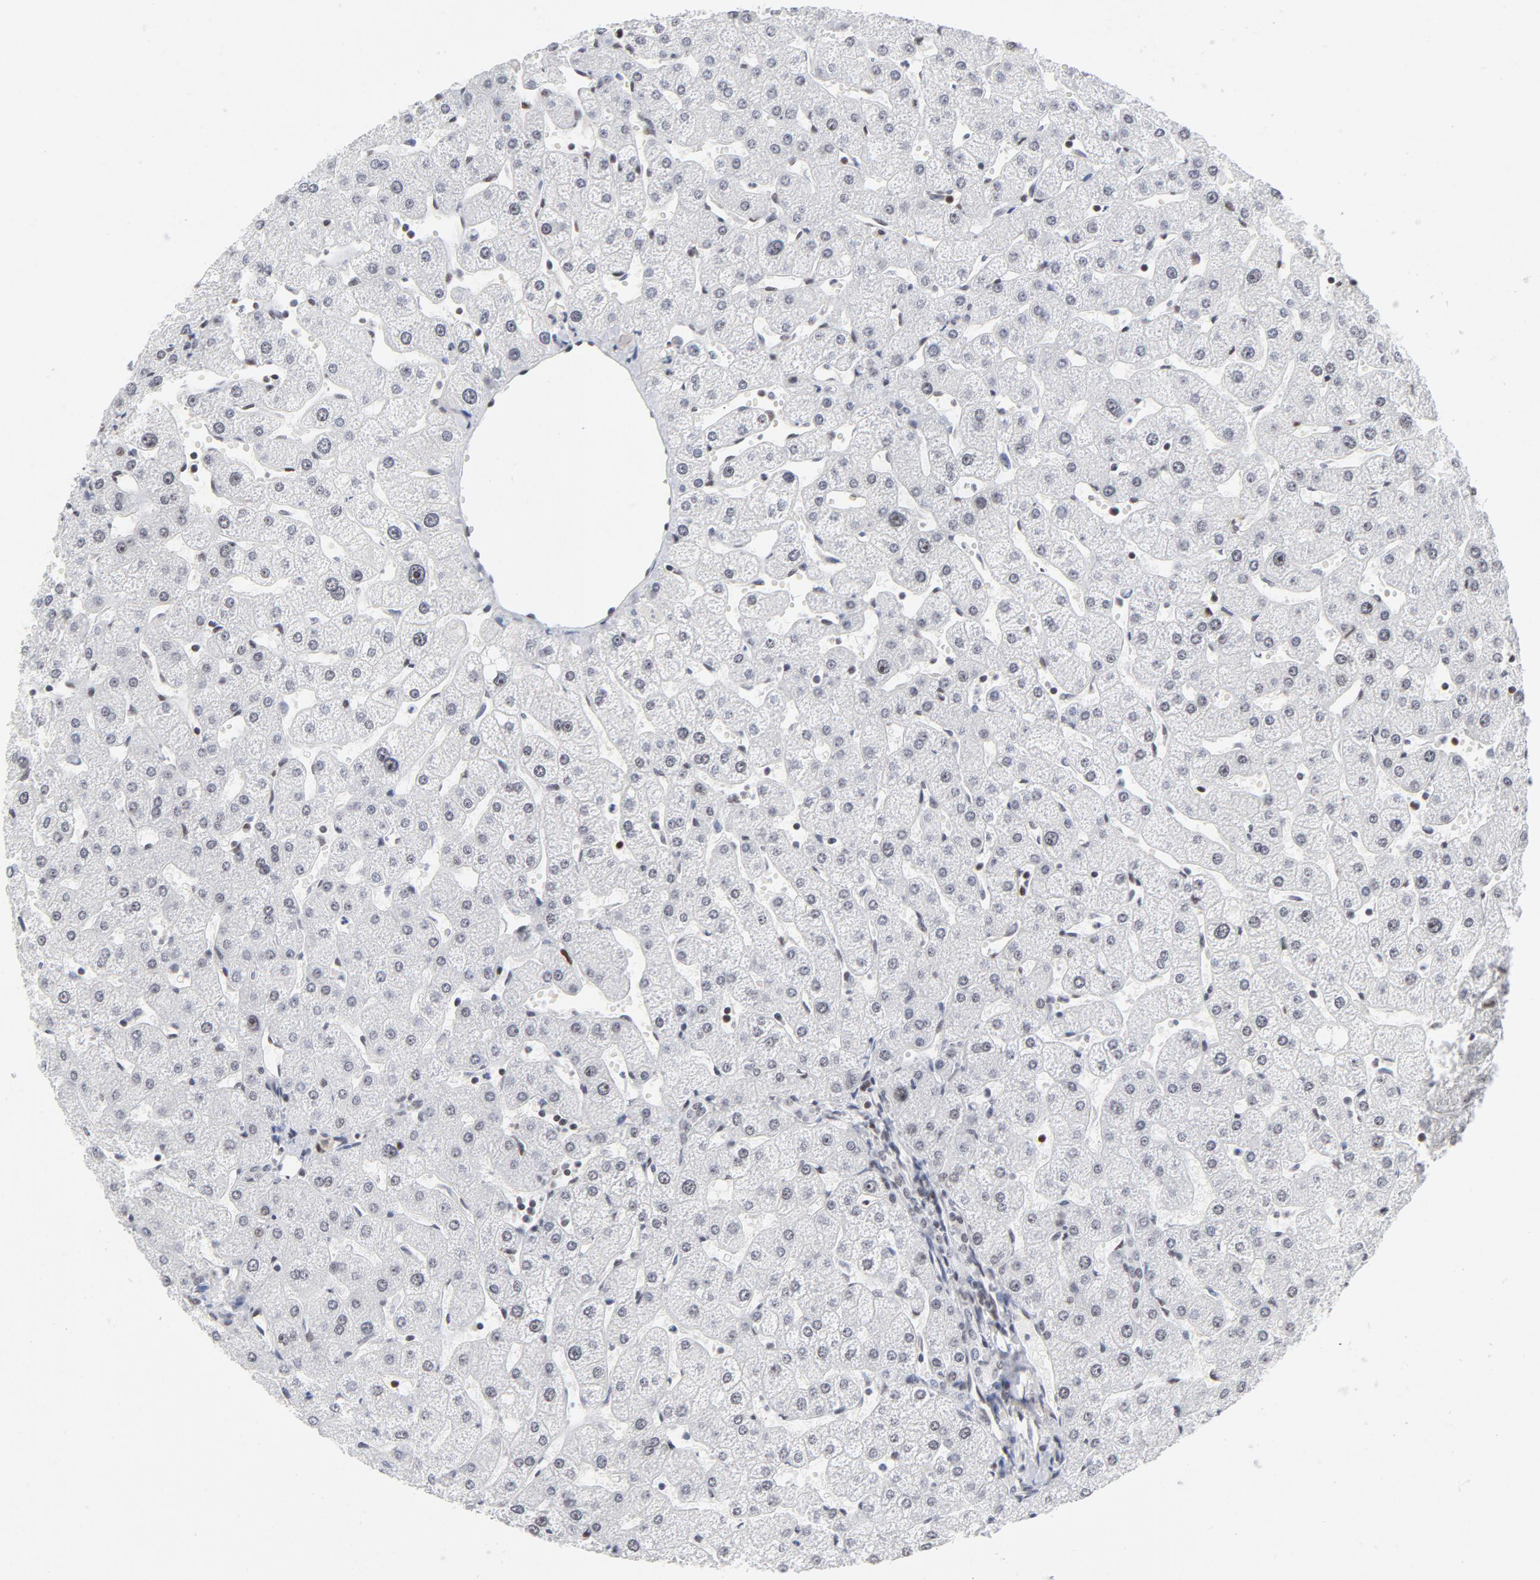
{"staining": {"intensity": "negative", "quantity": "none", "location": "none"}, "tissue": "liver", "cell_type": "Cholangiocytes", "image_type": "normal", "snomed": [{"axis": "morphology", "description": "Normal tissue, NOS"}, {"axis": "topography", "description": "Liver"}], "caption": "Immunohistochemistry of benign liver displays no staining in cholangiocytes.", "gene": "RFC4", "patient": {"sex": "male", "age": 67}}